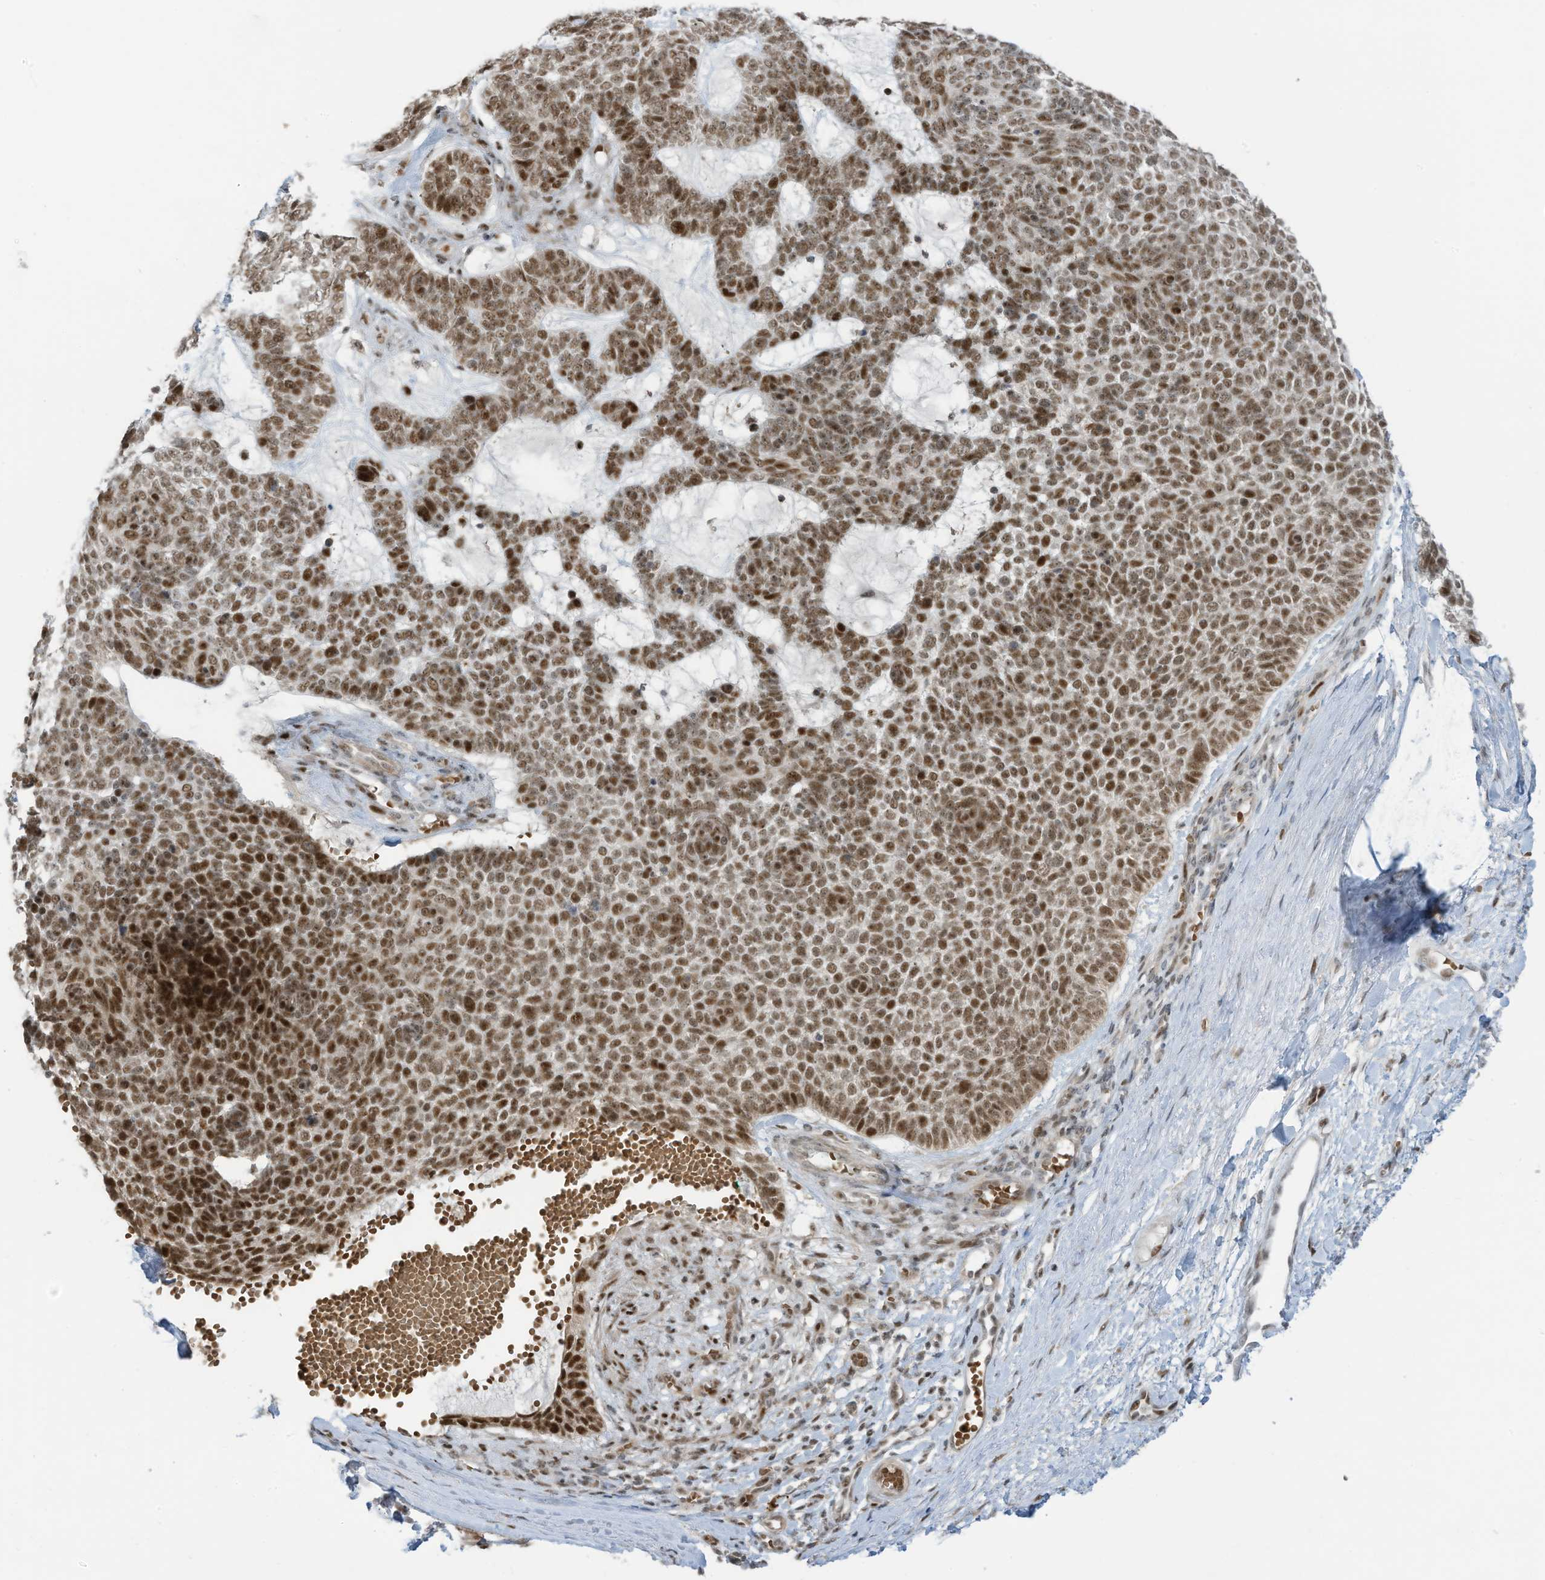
{"staining": {"intensity": "moderate", "quantity": ">75%", "location": "nuclear"}, "tissue": "skin cancer", "cell_type": "Tumor cells", "image_type": "cancer", "snomed": [{"axis": "morphology", "description": "Basal cell carcinoma"}, {"axis": "topography", "description": "Skin"}], "caption": "Immunohistochemical staining of human basal cell carcinoma (skin) exhibits moderate nuclear protein staining in approximately >75% of tumor cells. The staining was performed using DAB, with brown indicating positive protein expression. Nuclei are stained blue with hematoxylin.", "gene": "ZCWPW2", "patient": {"sex": "female", "age": 81}}